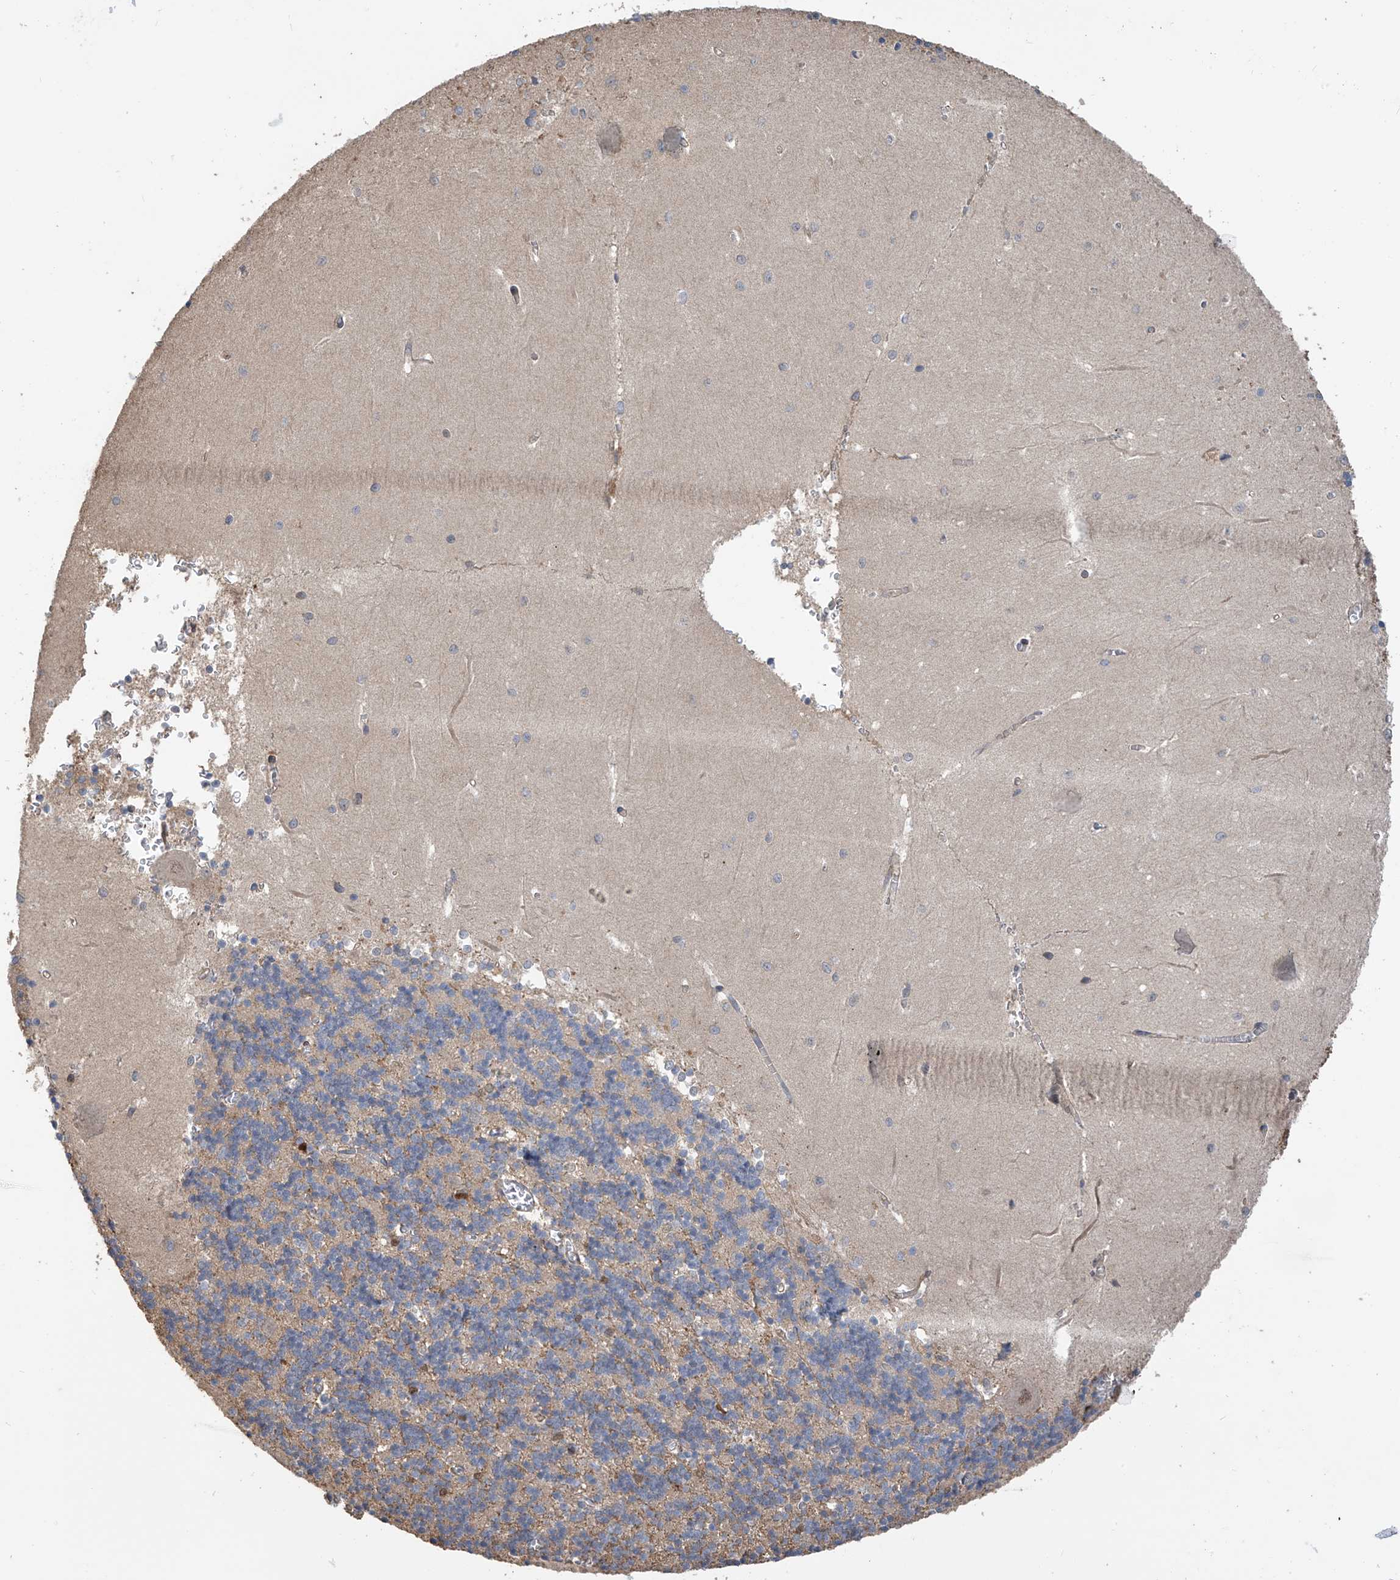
{"staining": {"intensity": "negative", "quantity": "none", "location": "none"}, "tissue": "cerebellum", "cell_type": "Cells in granular layer", "image_type": "normal", "snomed": [{"axis": "morphology", "description": "Normal tissue, NOS"}, {"axis": "topography", "description": "Cerebellum"}], "caption": "DAB immunohistochemical staining of unremarkable human cerebellum reveals no significant expression in cells in granular layer.", "gene": "PHACTR4", "patient": {"sex": "male", "age": 37}}